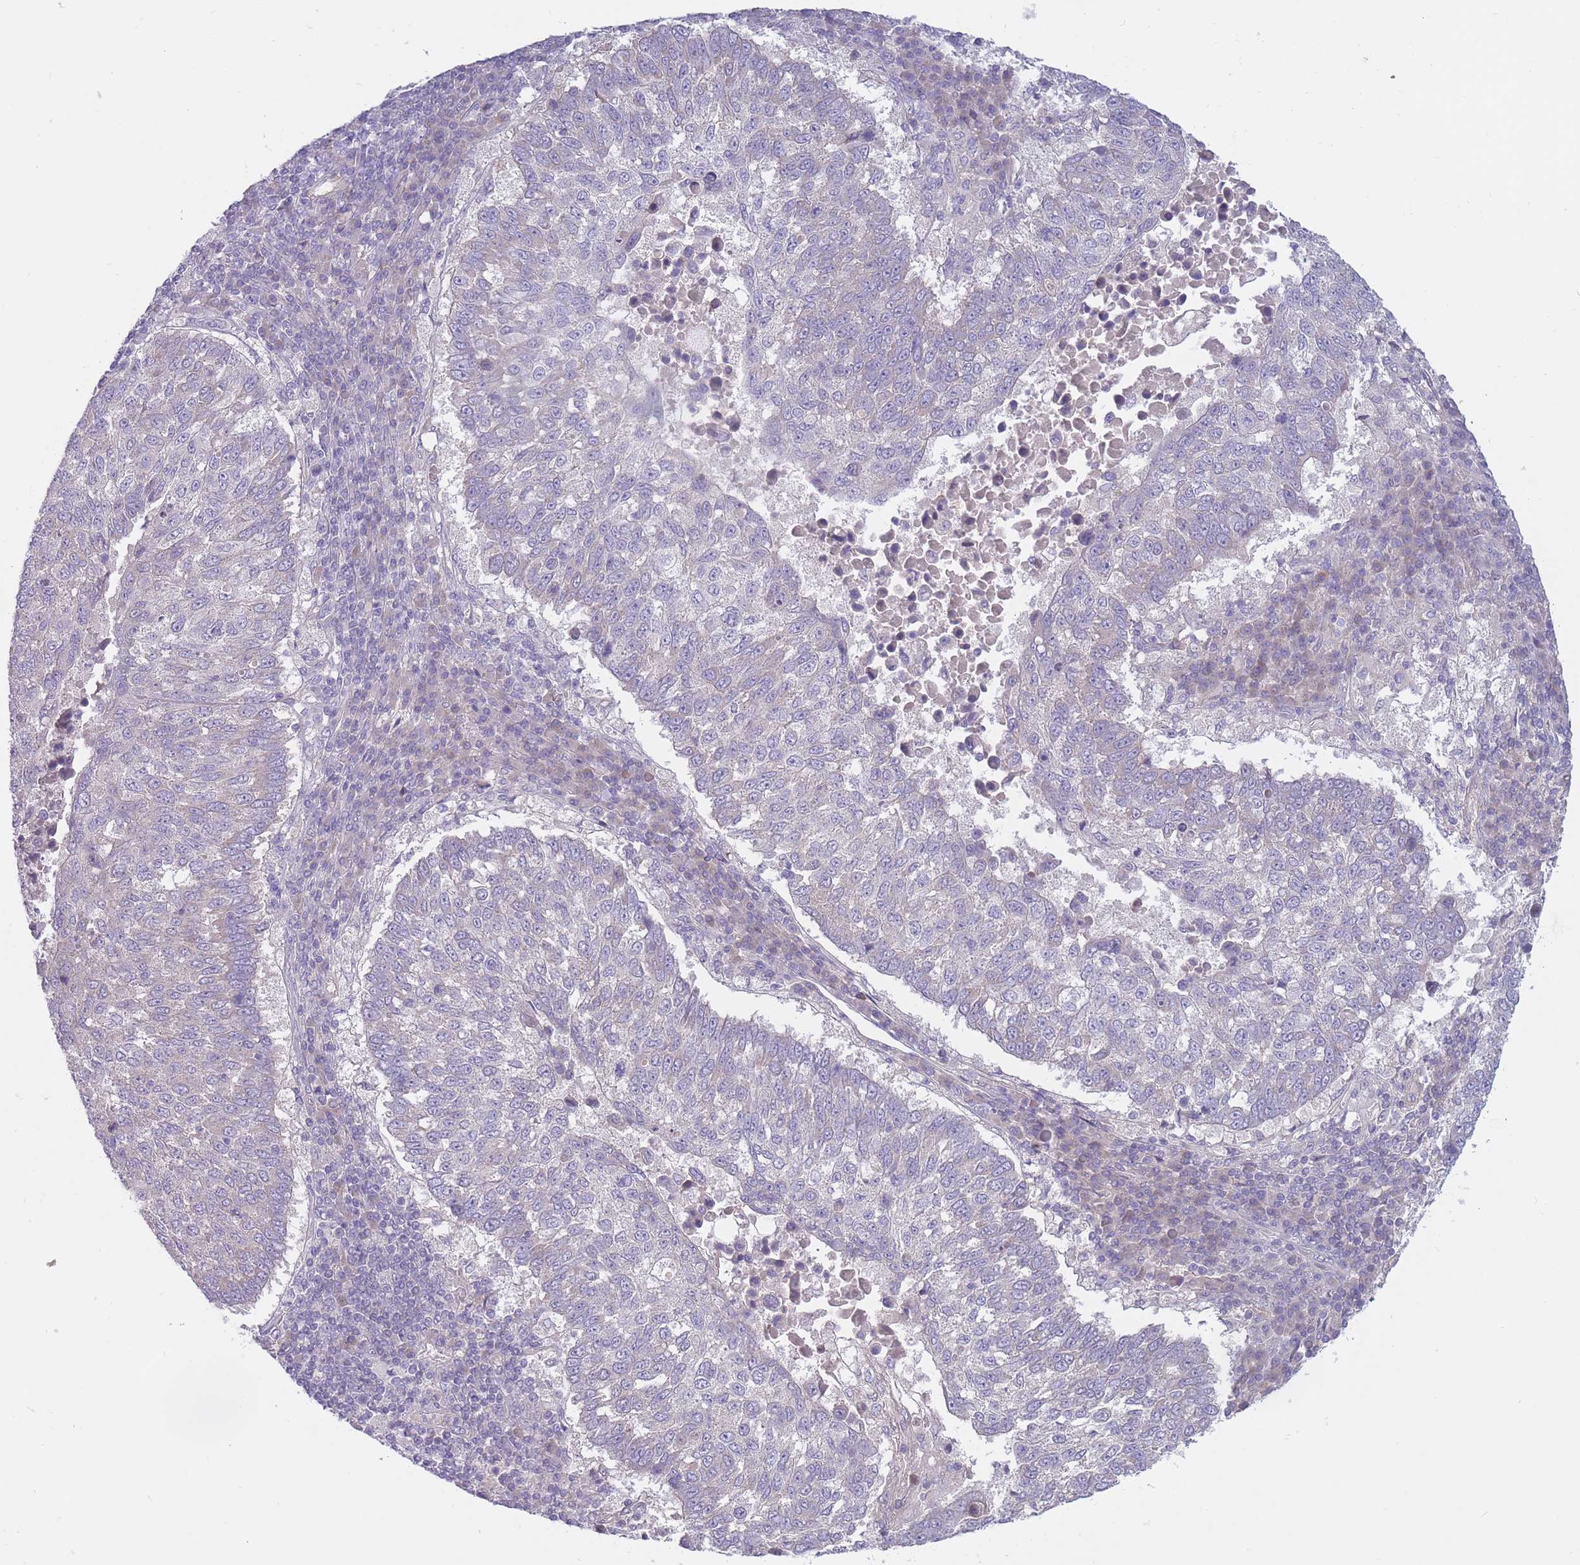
{"staining": {"intensity": "negative", "quantity": "none", "location": "none"}, "tissue": "lung cancer", "cell_type": "Tumor cells", "image_type": "cancer", "snomed": [{"axis": "morphology", "description": "Squamous cell carcinoma, NOS"}, {"axis": "topography", "description": "Lung"}], "caption": "DAB (3,3'-diaminobenzidine) immunohistochemical staining of human lung squamous cell carcinoma demonstrates no significant expression in tumor cells. The staining is performed using DAB (3,3'-diaminobenzidine) brown chromogen with nuclei counter-stained in using hematoxylin.", "gene": "PNPLA5", "patient": {"sex": "male", "age": 73}}